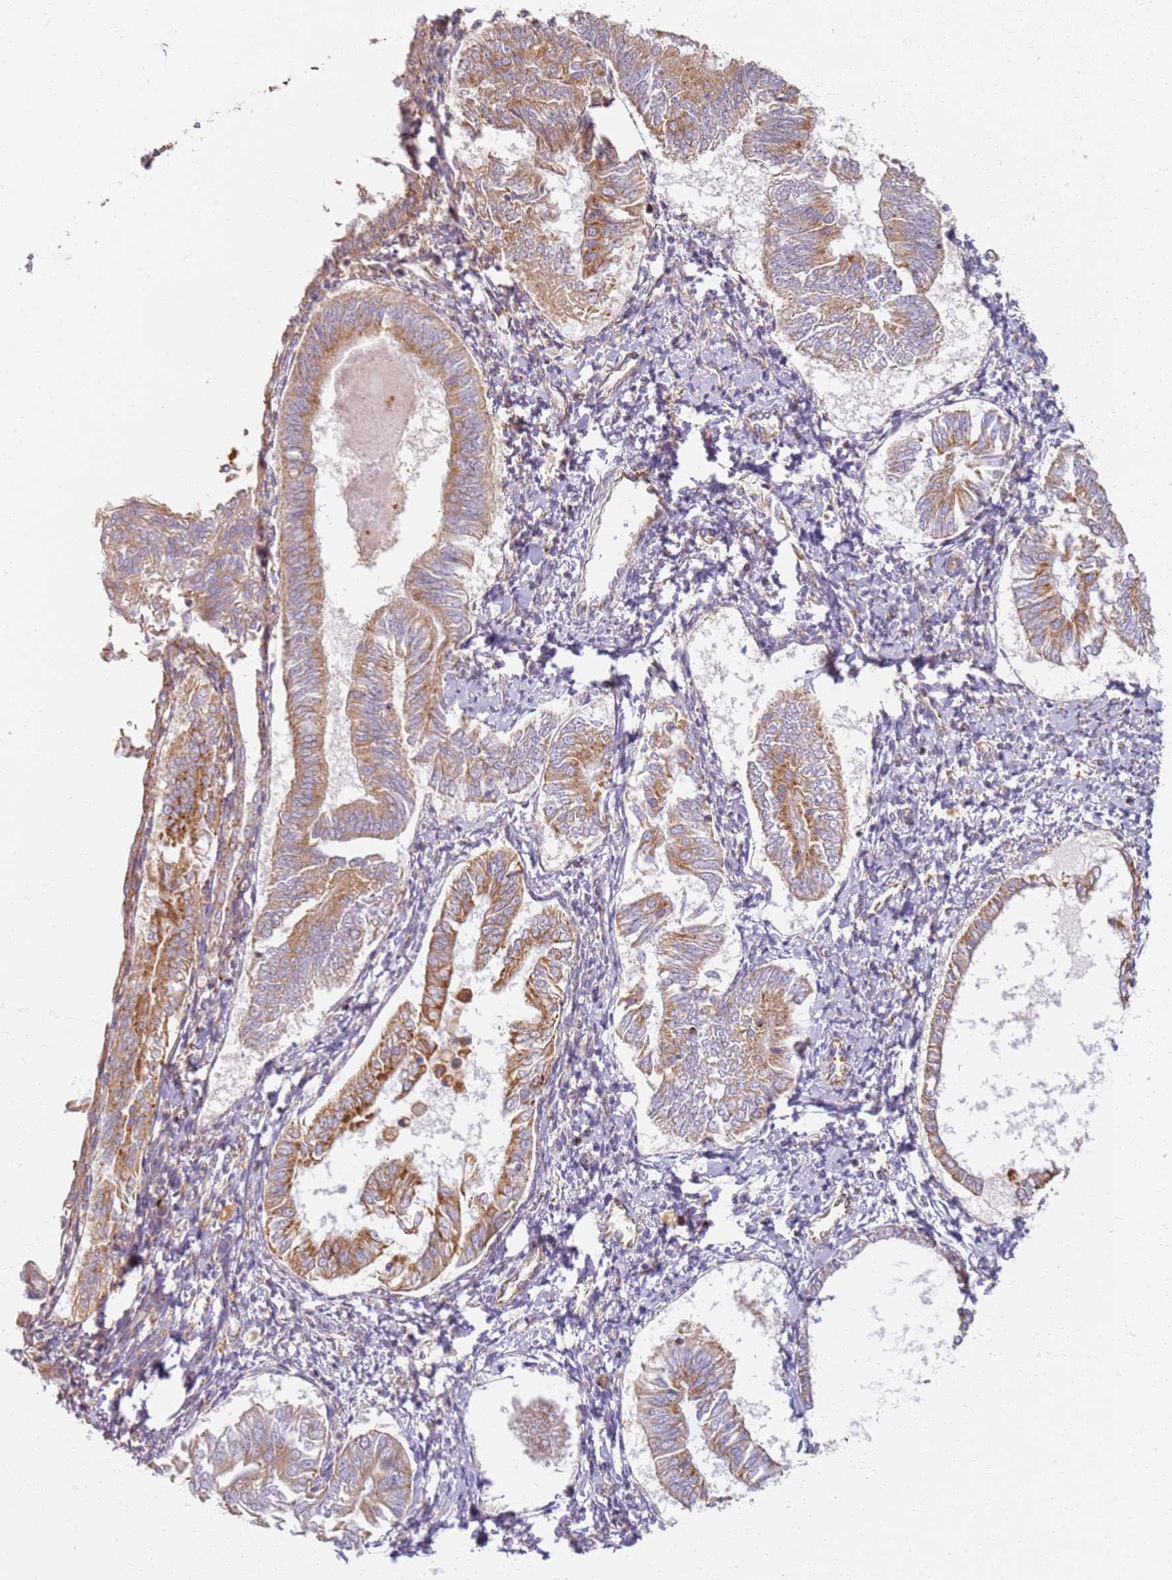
{"staining": {"intensity": "moderate", "quantity": ">75%", "location": "cytoplasmic/membranous"}, "tissue": "endometrial cancer", "cell_type": "Tumor cells", "image_type": "cancer", "snomed": [{"axis": "morphology", "description": "Adenocarcinoma, NOS"}, {"axis": "topography", "description": "Endometrium"}], "caption": "Brown immunohistochemical staining in human adenocarcinoma (endometrial) demonstrates moderate cytoplasmic/membranous staining in about >75% of tumor cells.", "gene": "PROKR2", "patient": {"sex": "female", "age": 58}}